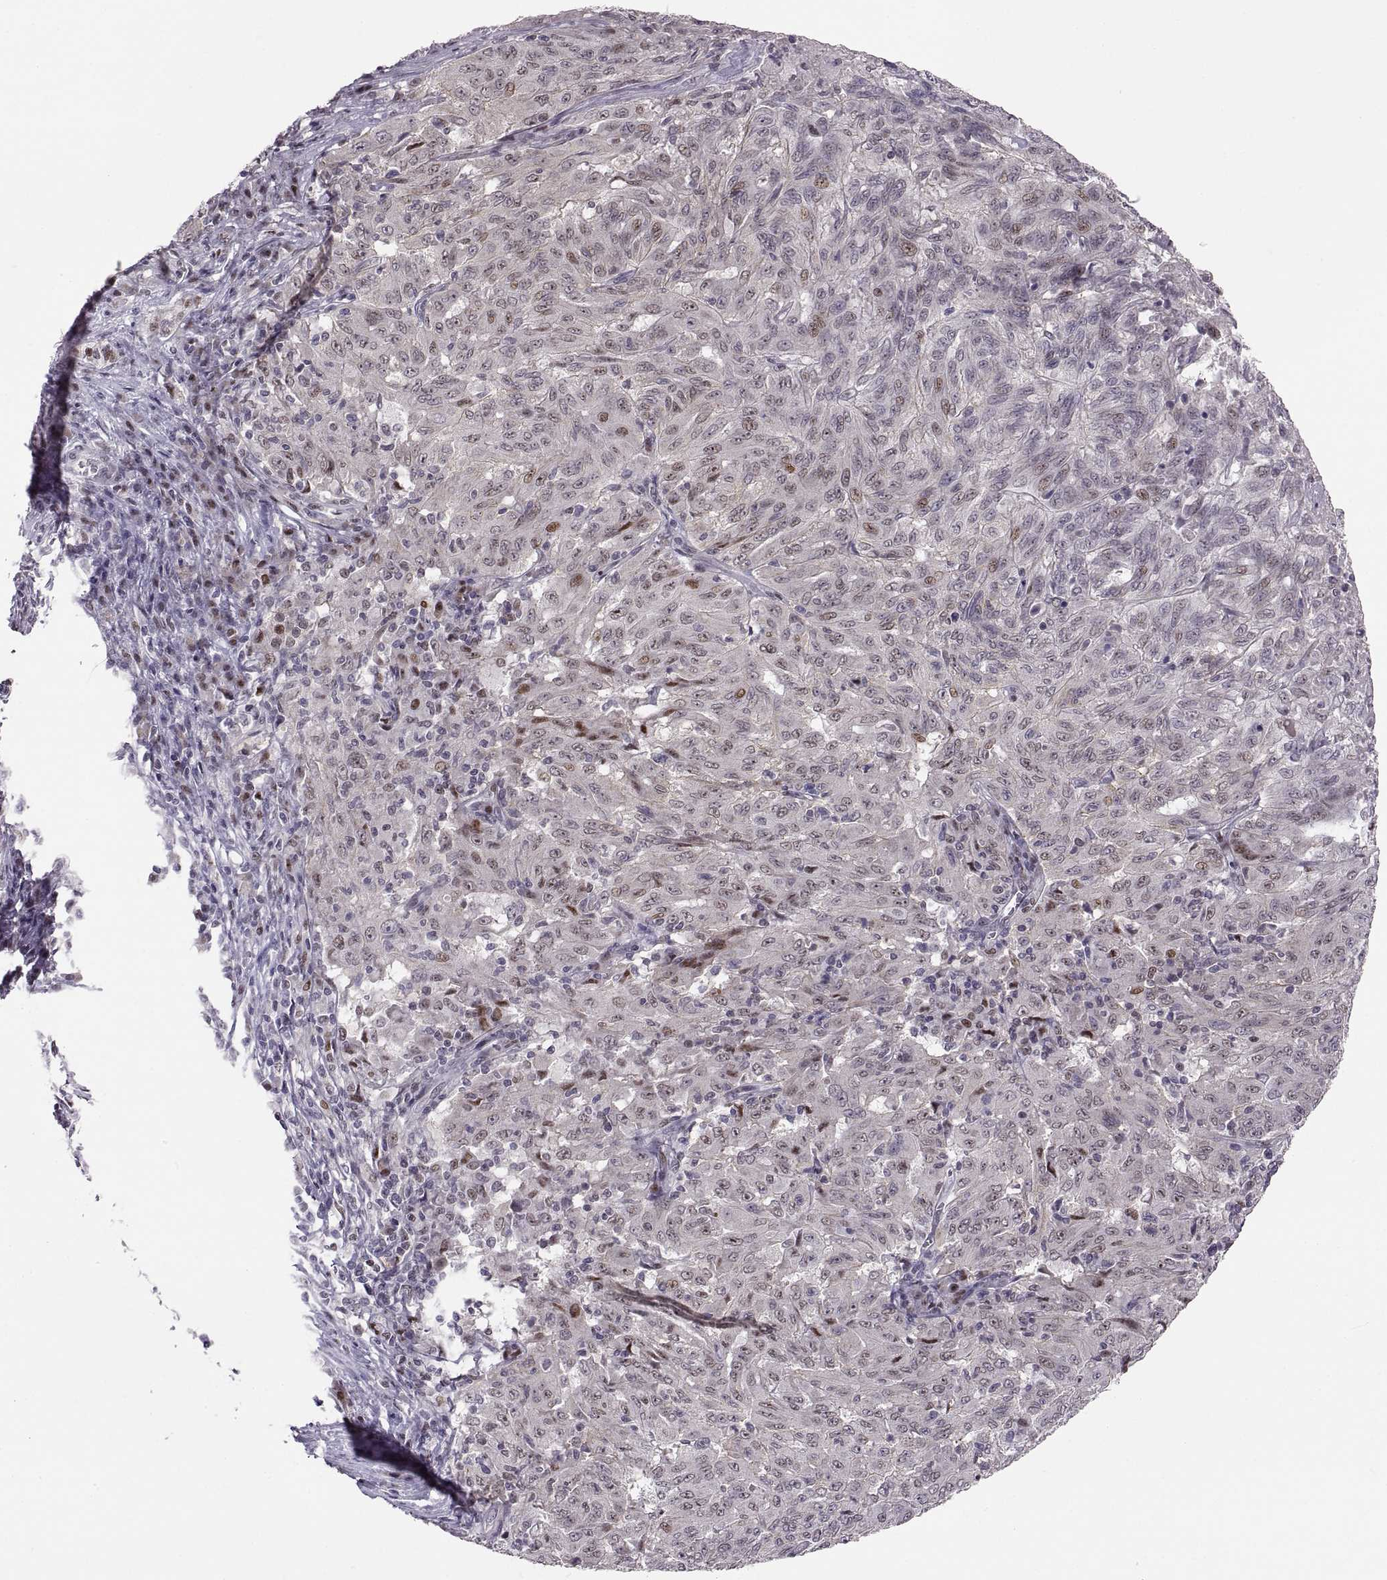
{"staining": {"intensity": "moderate", "quantity": "<25%", "location": "nuclear"}, "tissue": "pancreatic cancer", "cell_type": "Tumor cells", "image_type": "cancer", "snomed": [{"axis": "morphology", "description": "Adenocarcinoma, NOS"}, {"axis": "topography", "description": "Pancreas"}], "caption": "Immunohistochemistry of adenocarcinoma (pancreatic) demonstrates low levels of moderate nuclear positivity in about <25% of tumor cells.", "gene": "SNAI1", "patient": {"sex": "male", "age": 63}}